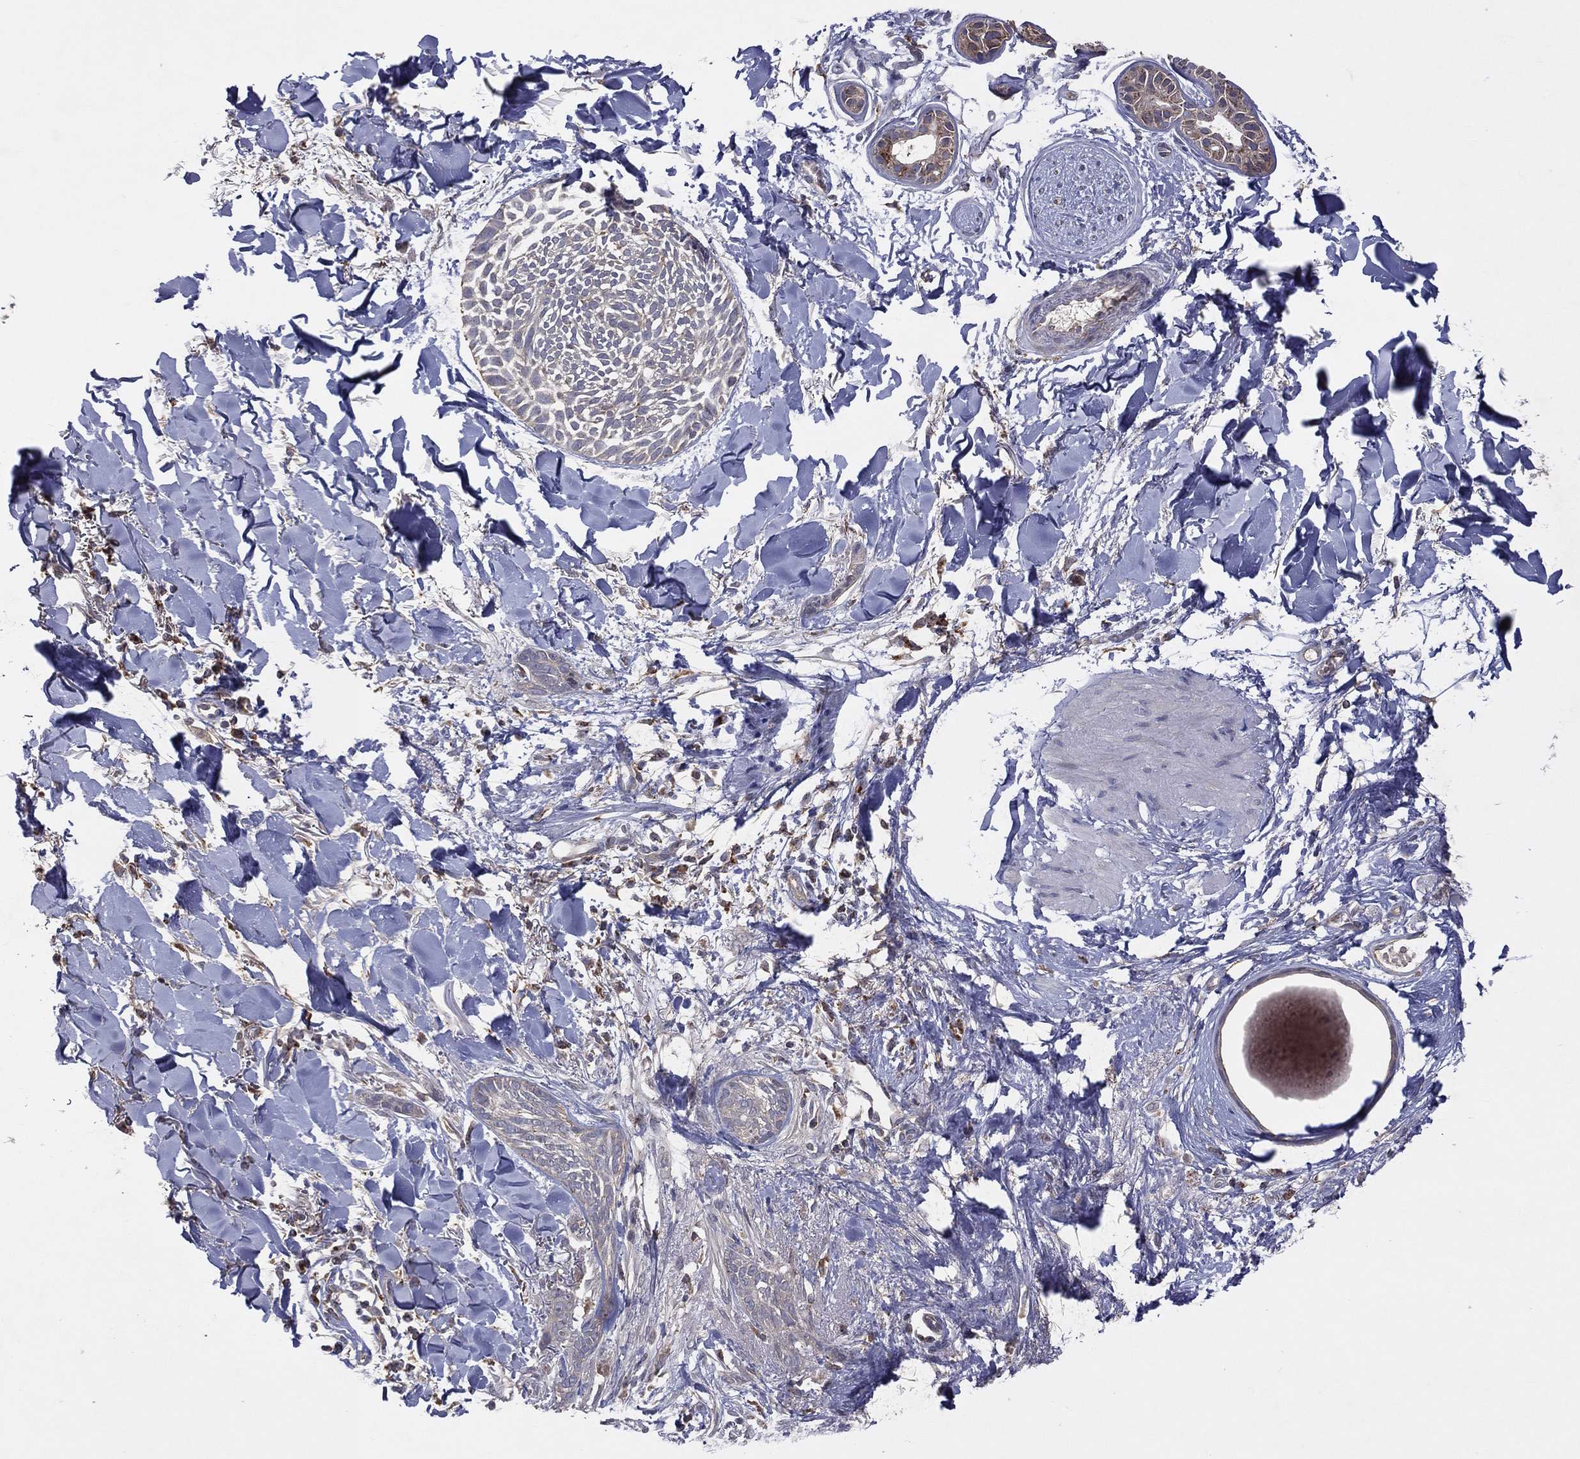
{"staining": {"intensity": "negative", "quantity": "none", "location": "none"}, "tissue": "skin cancer", "cell_type": "Tumor cells", "image_type": "cancer", "snomed": [{"axis": "morphology", "description": "Normal tissue, NOS"}, {"axis": "morphology", "description": "Basal cell carcinoma"}, {"axis": "topography", "description": "Skin"}], "caption": "DAB (3,3'-diaminobenzidine) immunohistochemical staining of basal cell carcinoma (skin) shows no significant expression in tumor cells.", "gene": "STARD3", "patient": {"sex": "male", "age": 84}}